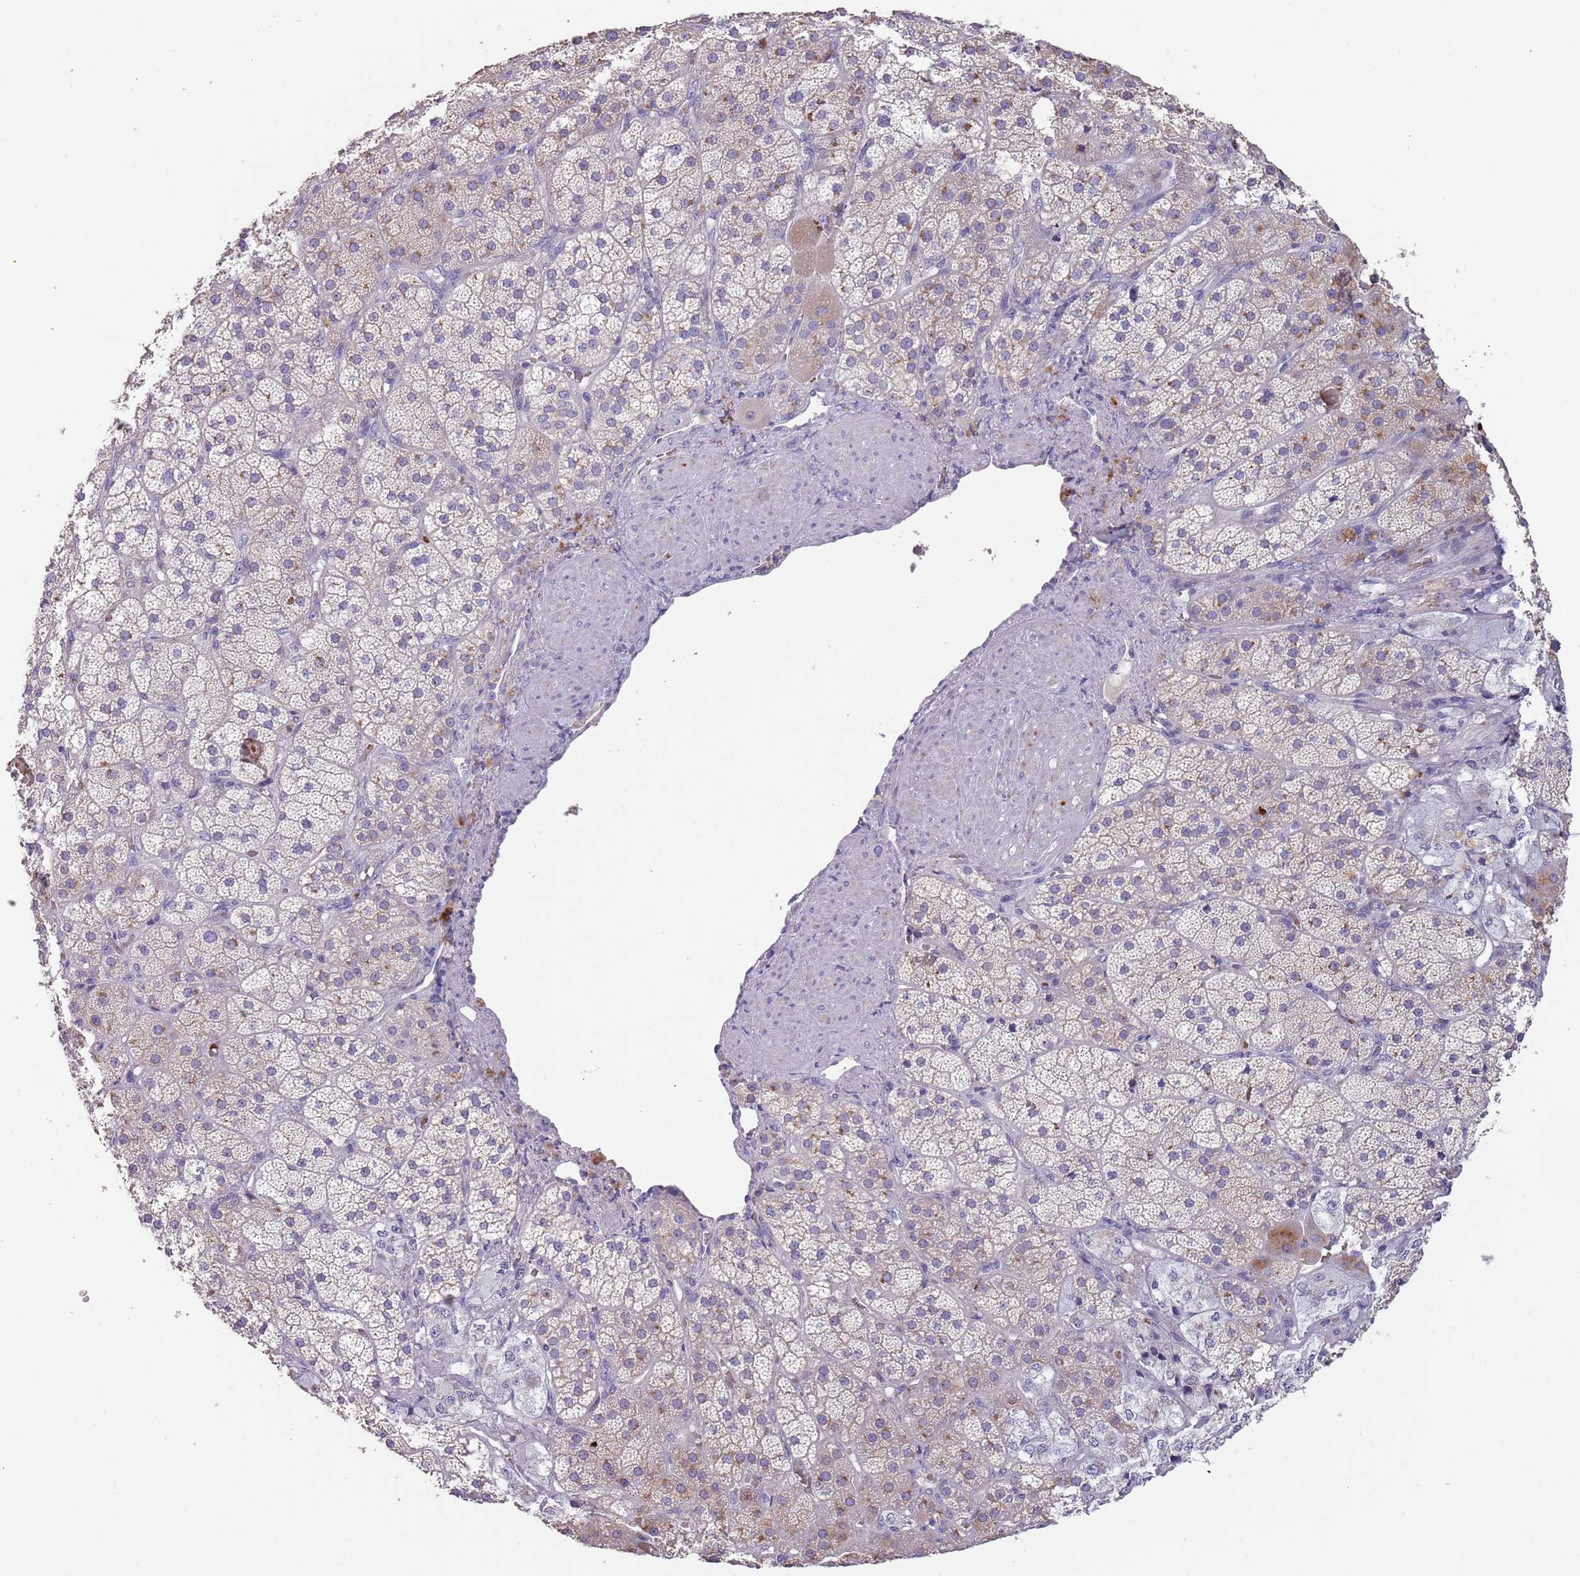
{"staining": {"intensity": "moderate", "quantity": "<25%", "location": "cytoplasmic/membranous"}, "tissue": "adrenal gland", "cell_type": "Glandular cells", "image_type": "normal", "snomed": [{"axis": "morphology", "description": "Normal tissue, NOS"}, {"axis": "topography", "description": "Adrenal gland"}], "caption": "Moderate cytoplasmic/membranous protein expression is appreciated in approximately <25% of glandular cells in adrenal gland.", "gene": "TMEM251", "patient": {"sex": "male", "age": 57}}